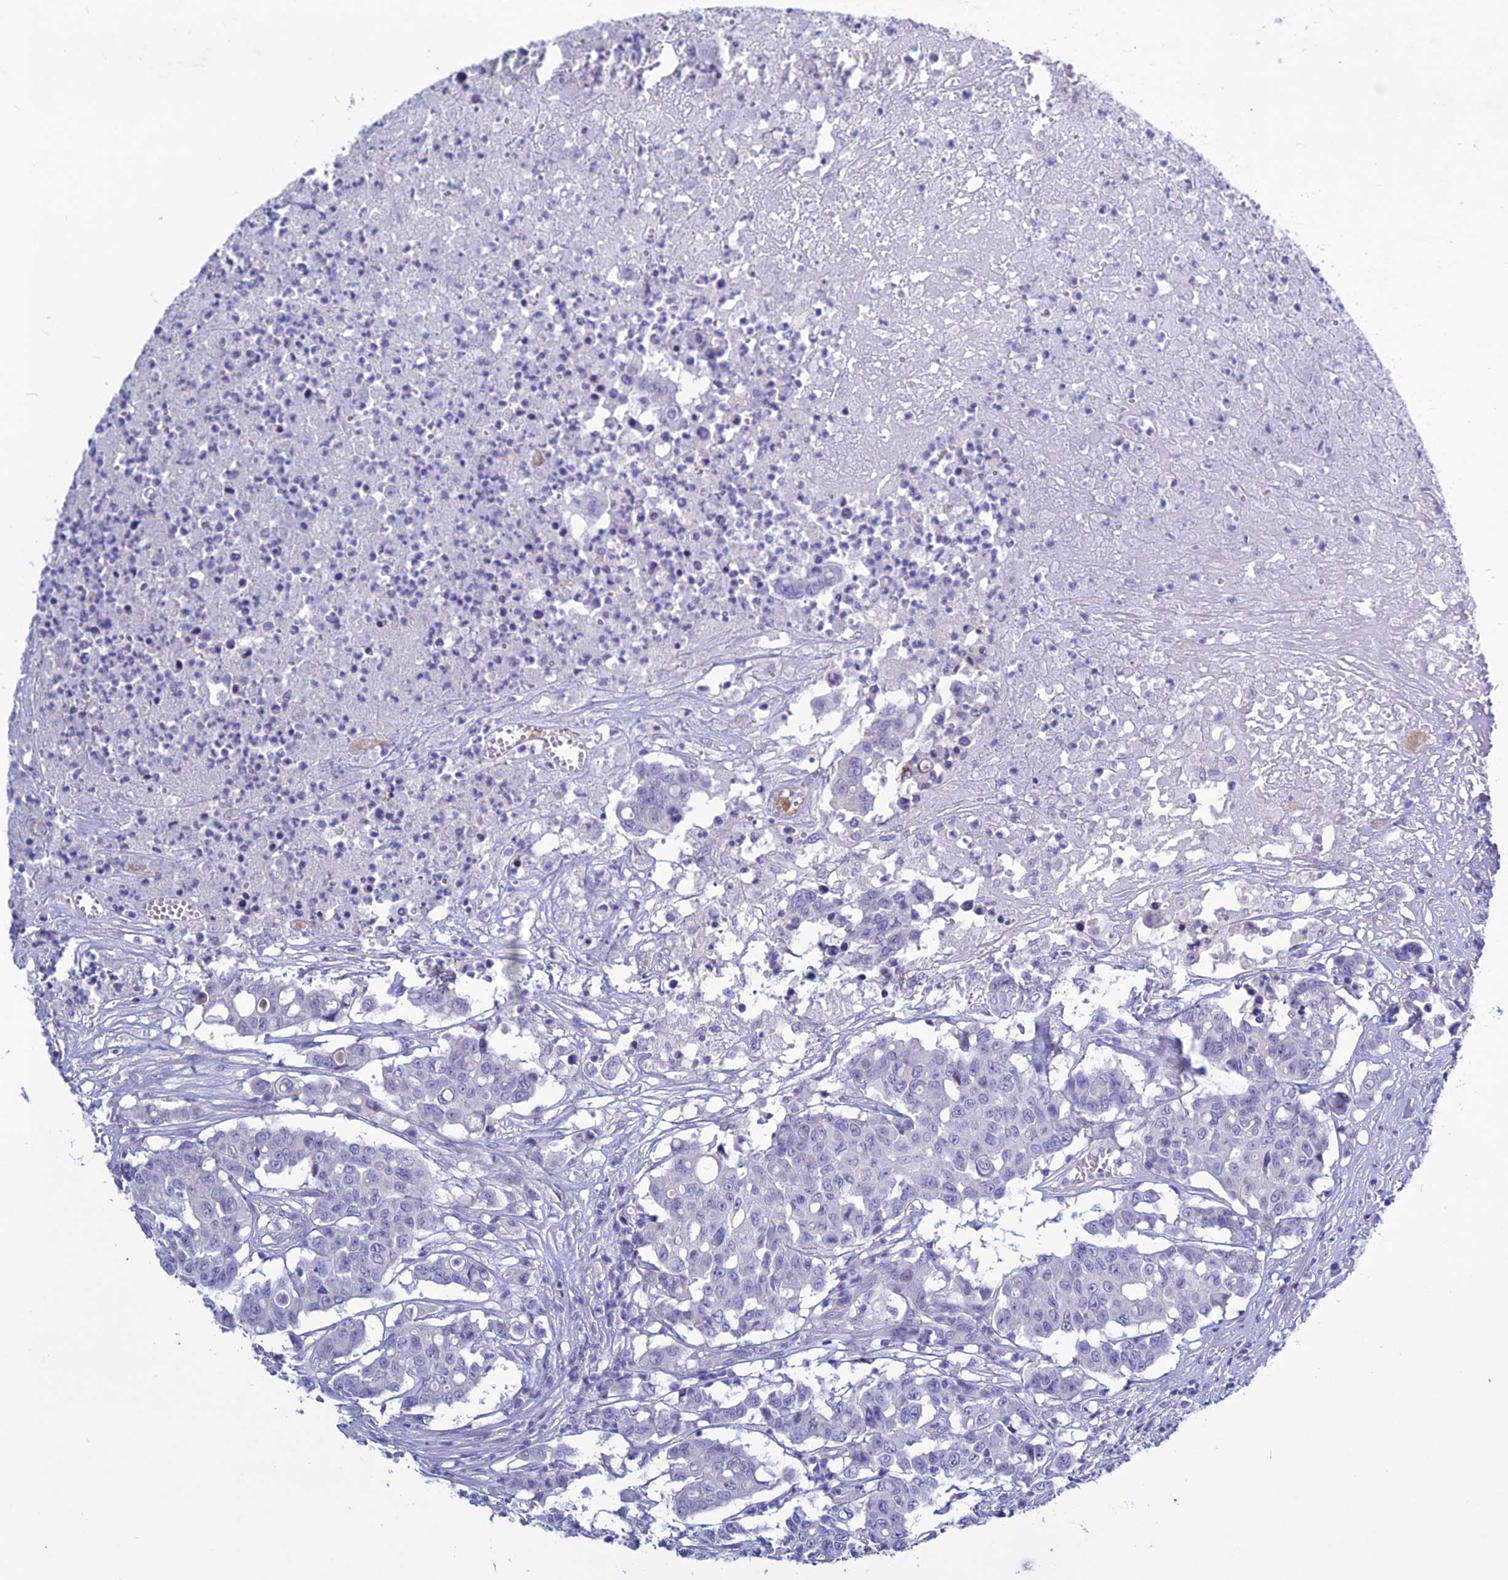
{"staining": {"intensity": "negative", "quantity": "none", "location": "none"}, "tissue": "colorectal cancer", "cell_type": "Tumor cells", "image_type": "cancer", "snomed": [{"axis": "morphology", "description": "Adenocarcinoma, NOS"}, {"axis": "topography", "description": "Colon"}], "caption": "Tumor cells are negative for protein expression in human colorectal cancer.", "gene": "CLEC2L", "patient": {"sex": "male", "age": 51}}